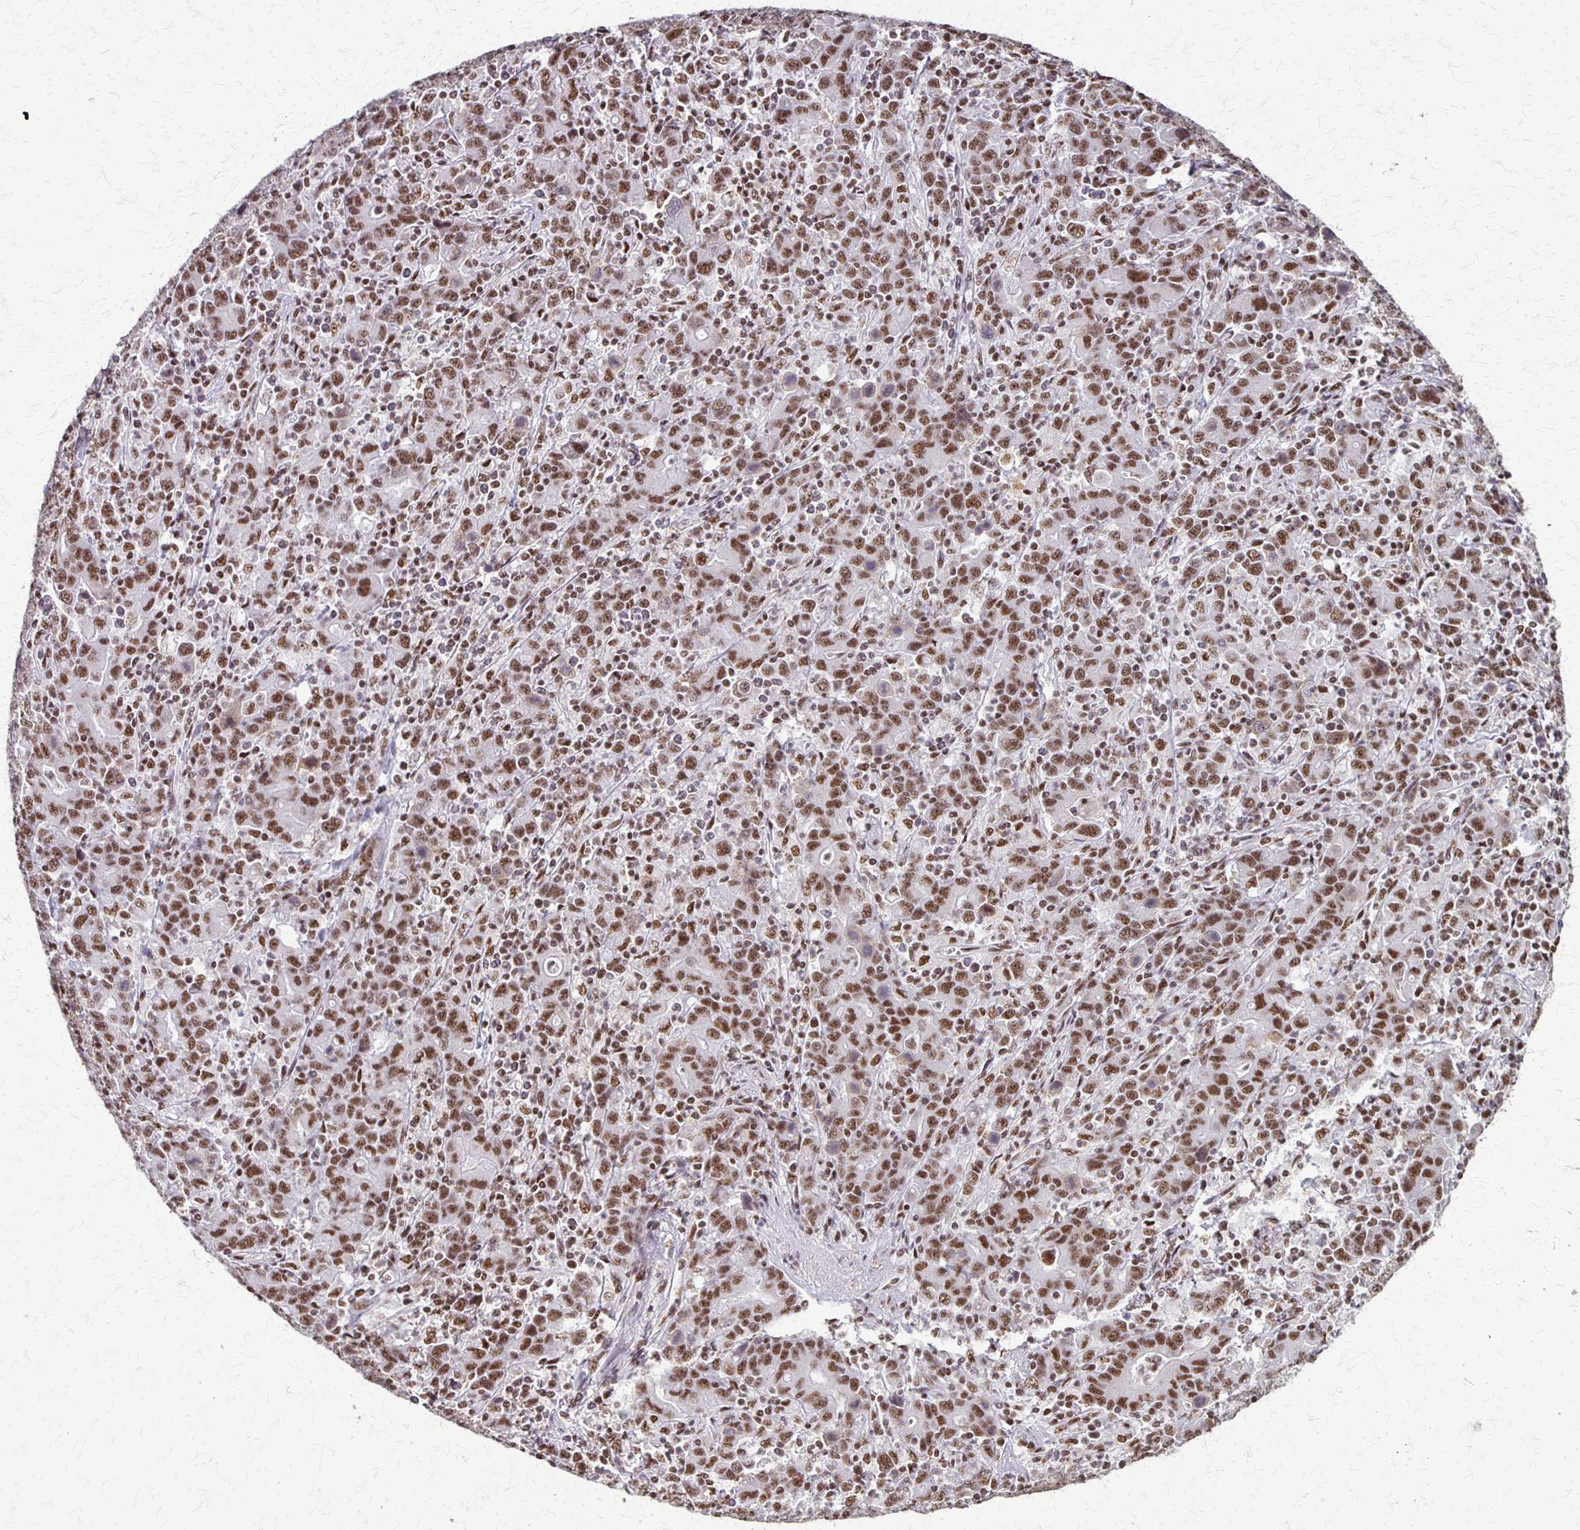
{"staining": {"intensity": "moderate", "quantity": ">75%", "location": "nuclear"}, "tissue": "stomach cancer", "cell_type": "Tumor cells", "image_type": "cancer", "snomed": [{"axis": "morphology", "description": "Adenocarcinoma, NOS"}, {"axis": "topography", "description": "Stomach, upper"}], "caption": "Immunohistochemistry (IHC) image of neoplastic tissue: human stomach adenocarcinoma stained using immunohistochemistry (IHC) shows medium levels of moderate protein expression localized specifically in the nuclear of tumor cells, appearing as a nuclear brown color.", "gene": "XRCC6", "patient": {"sex": "male", "age": 69}}